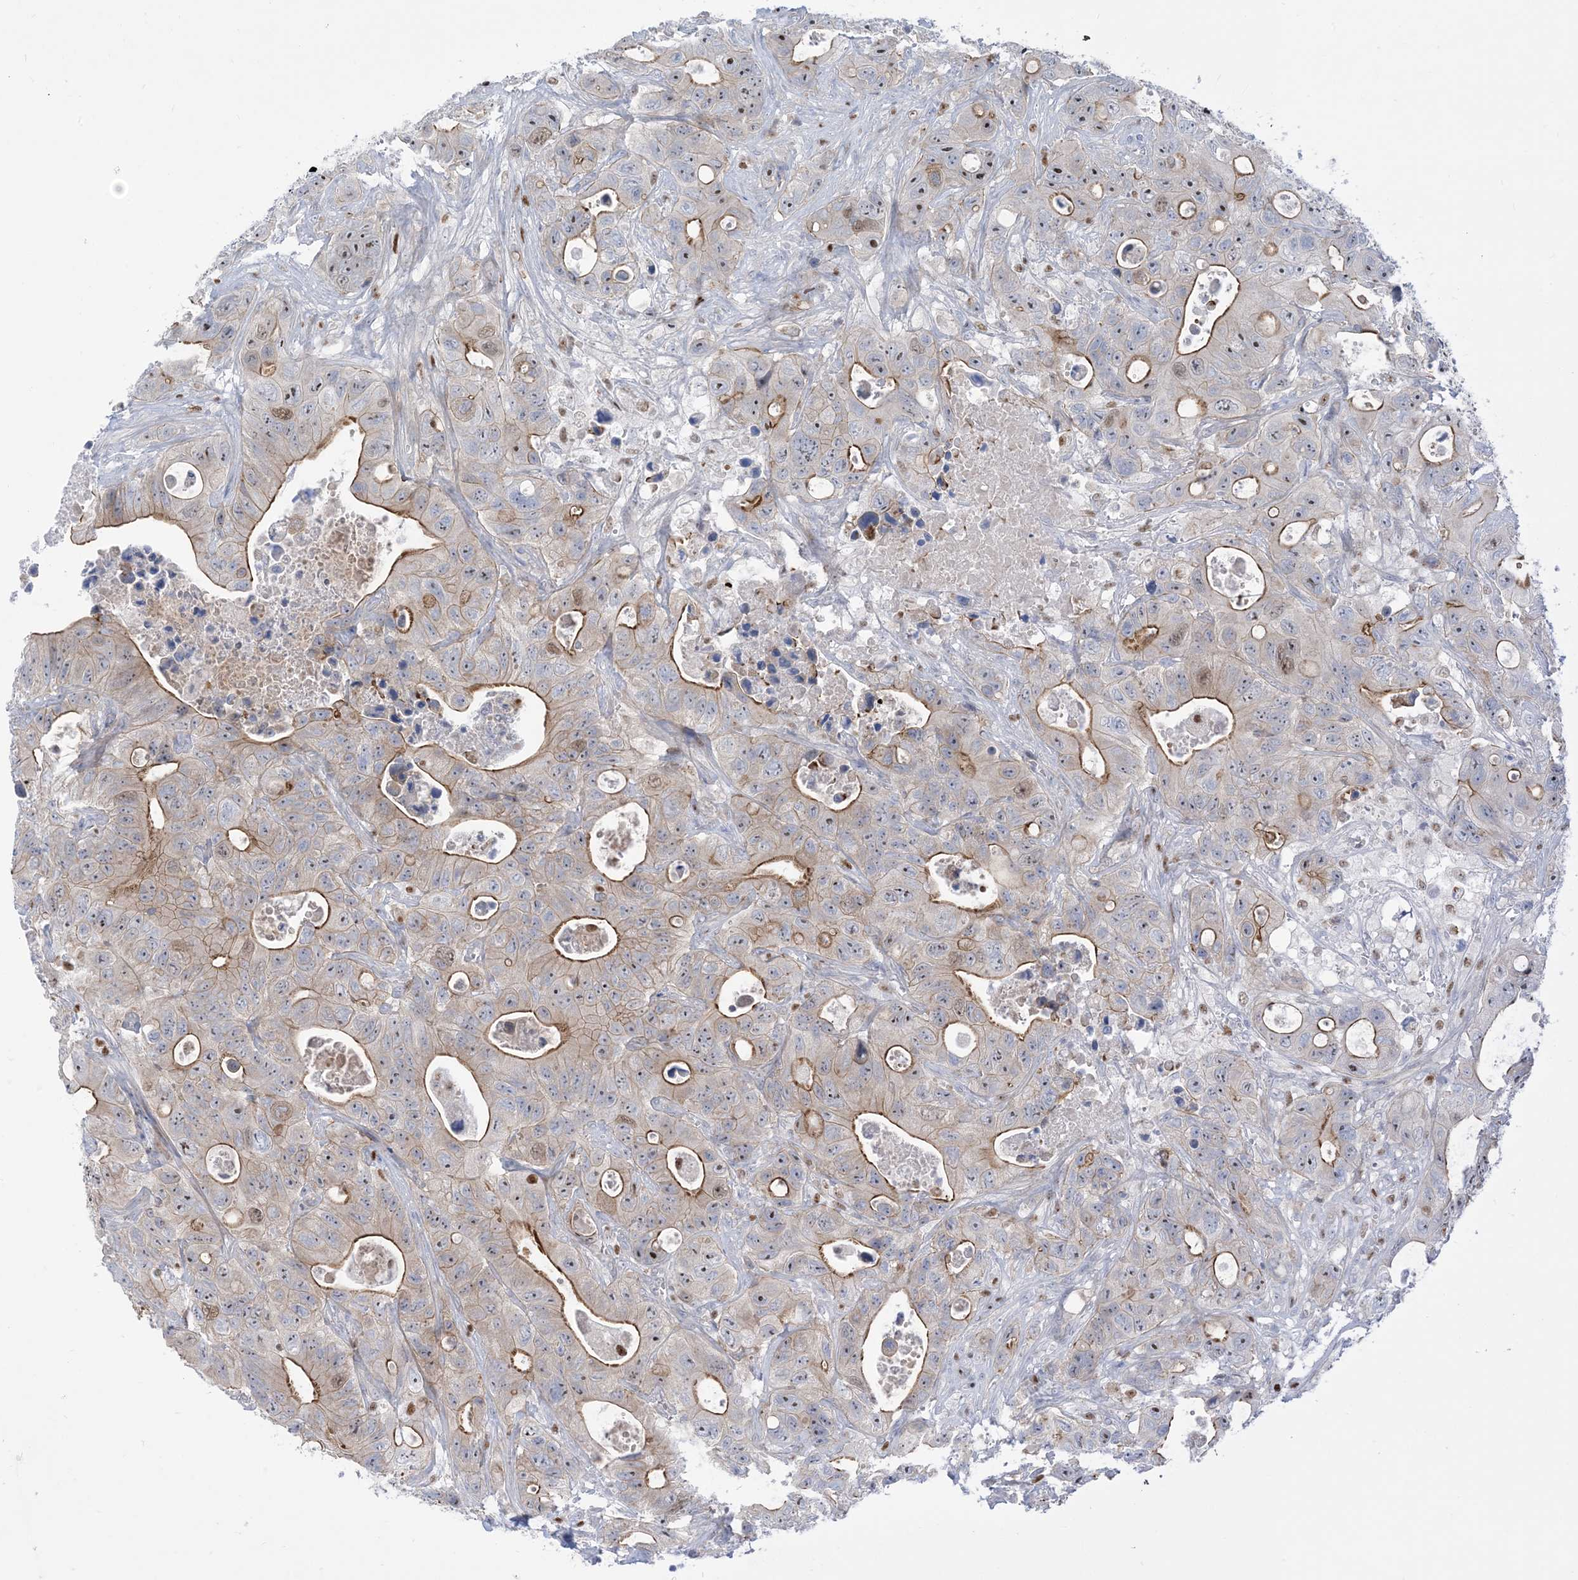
{"staining": {"intensity": "moderate", "quantity": ">75%", "location": "cytoplasmic/membranous,nuclear"}, "tissue": "colorectal cancer", "cell_type": "Tumor cells", "image_type": "cancer", "snomed": [{"axis": "morphology", "description": "Adenocarcinoma, NOS"}, {"axis": "topography", "description": "Colon"}], "caption": "Colorectal adenocarcinoma stained with IHC exhibits moderate cytoplasmic/membranous and nuclear staining in approximately >75% of tumor cells.", "gene": "MARS2", "patient": {"sex": "female", "age": 46}}